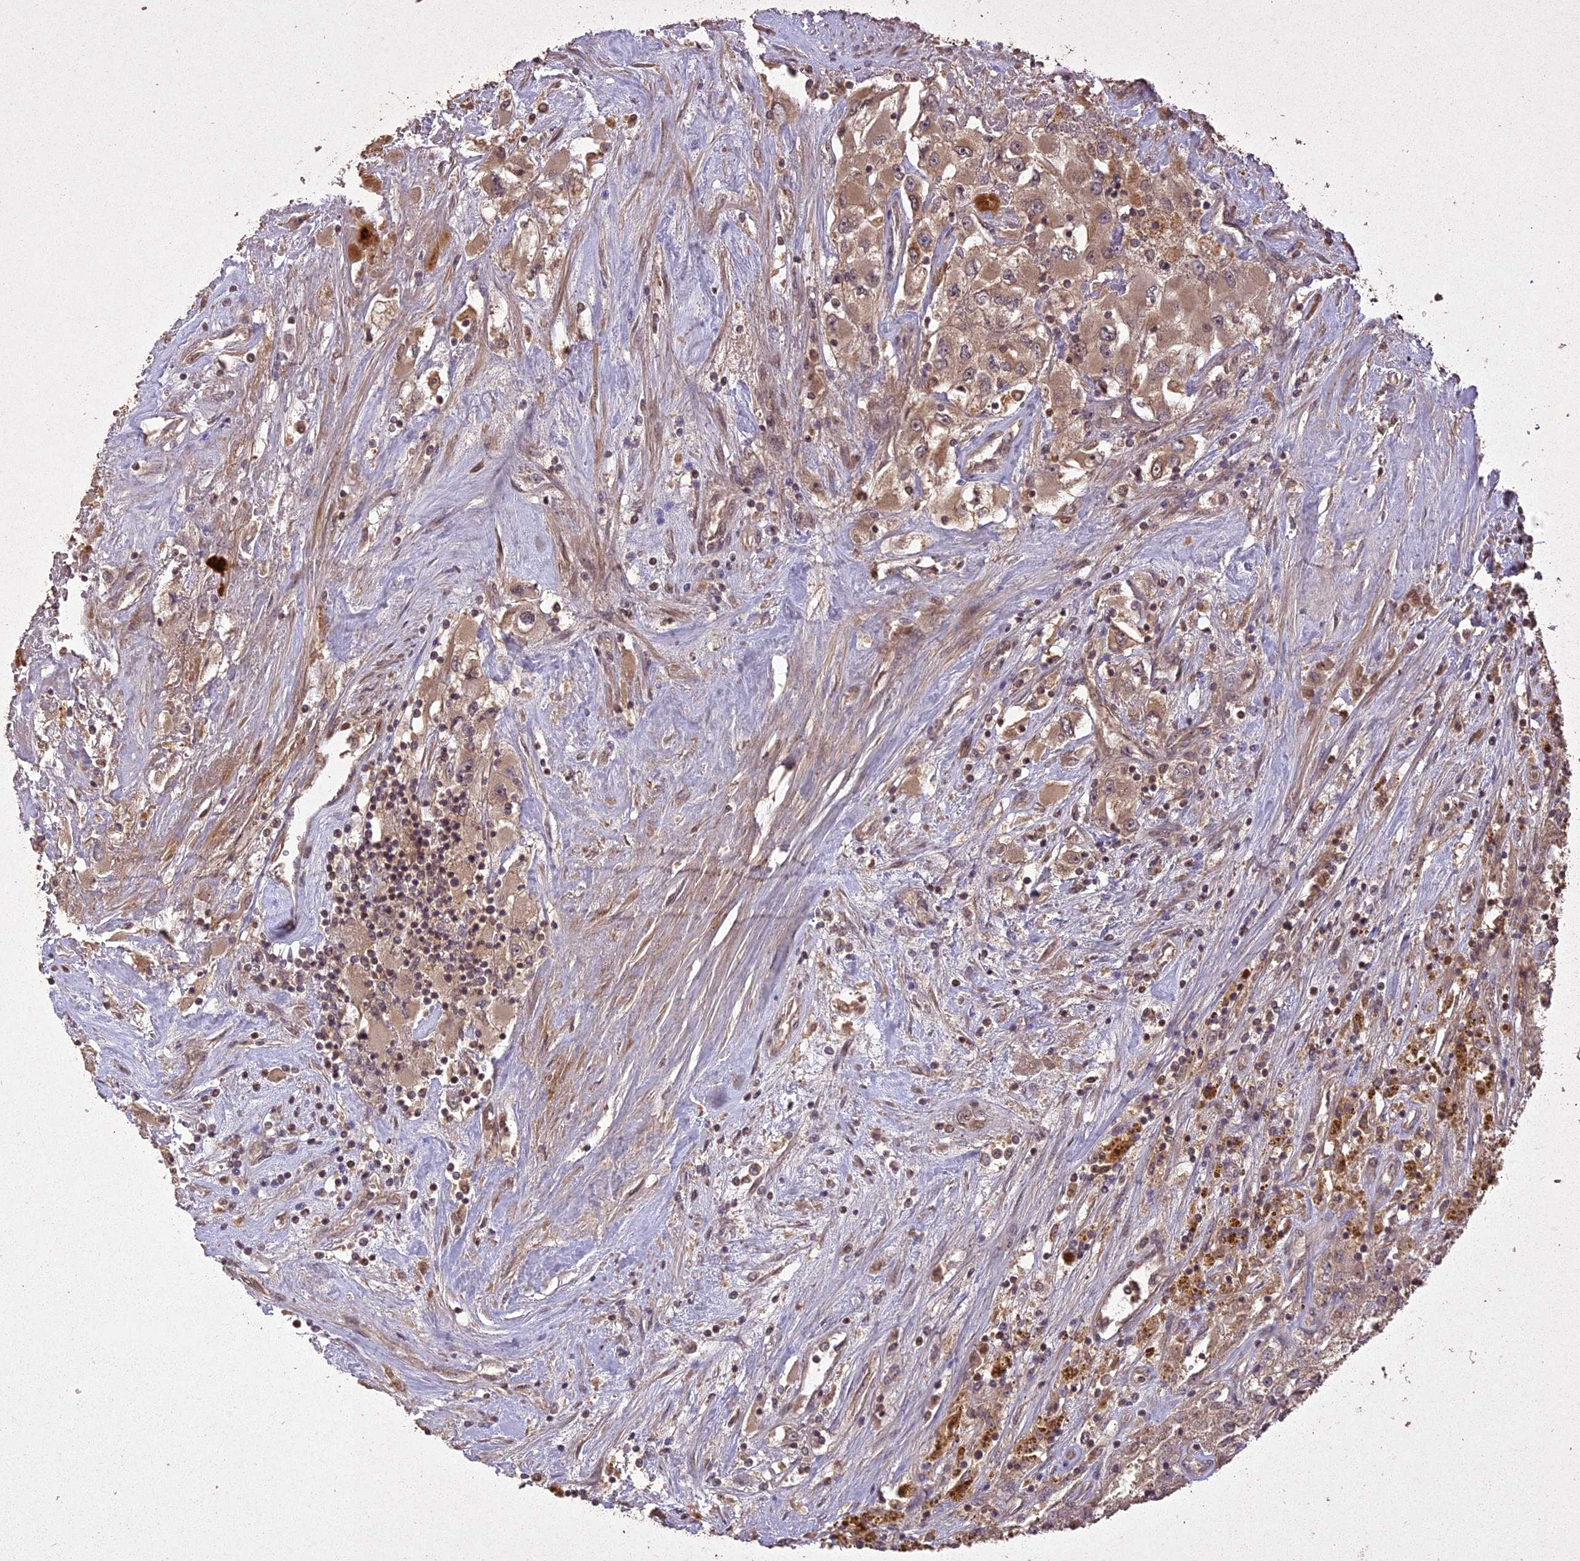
{"staining": {"intensity": "weak", "quantity": ">75%", "location": "cytoplasmic/membranous"}, "tissue": "renal cancer", "cell_type": "Tumor cells", "image_type": "cancer", "snomed": [{"axis": "morphology", "description": "Adenocarcinoma, NOS"}, {"axis": "topography", "description": "Kidney"}], "caption": "This is a photomicrograph of immunohistochemistry staining of renal adenocarcinoma, which shows weak positivity in the cytoplasmic/membranous of tumor cells.", "gene": "LIN37", "patient": {"sex": "female", "age": 52}}